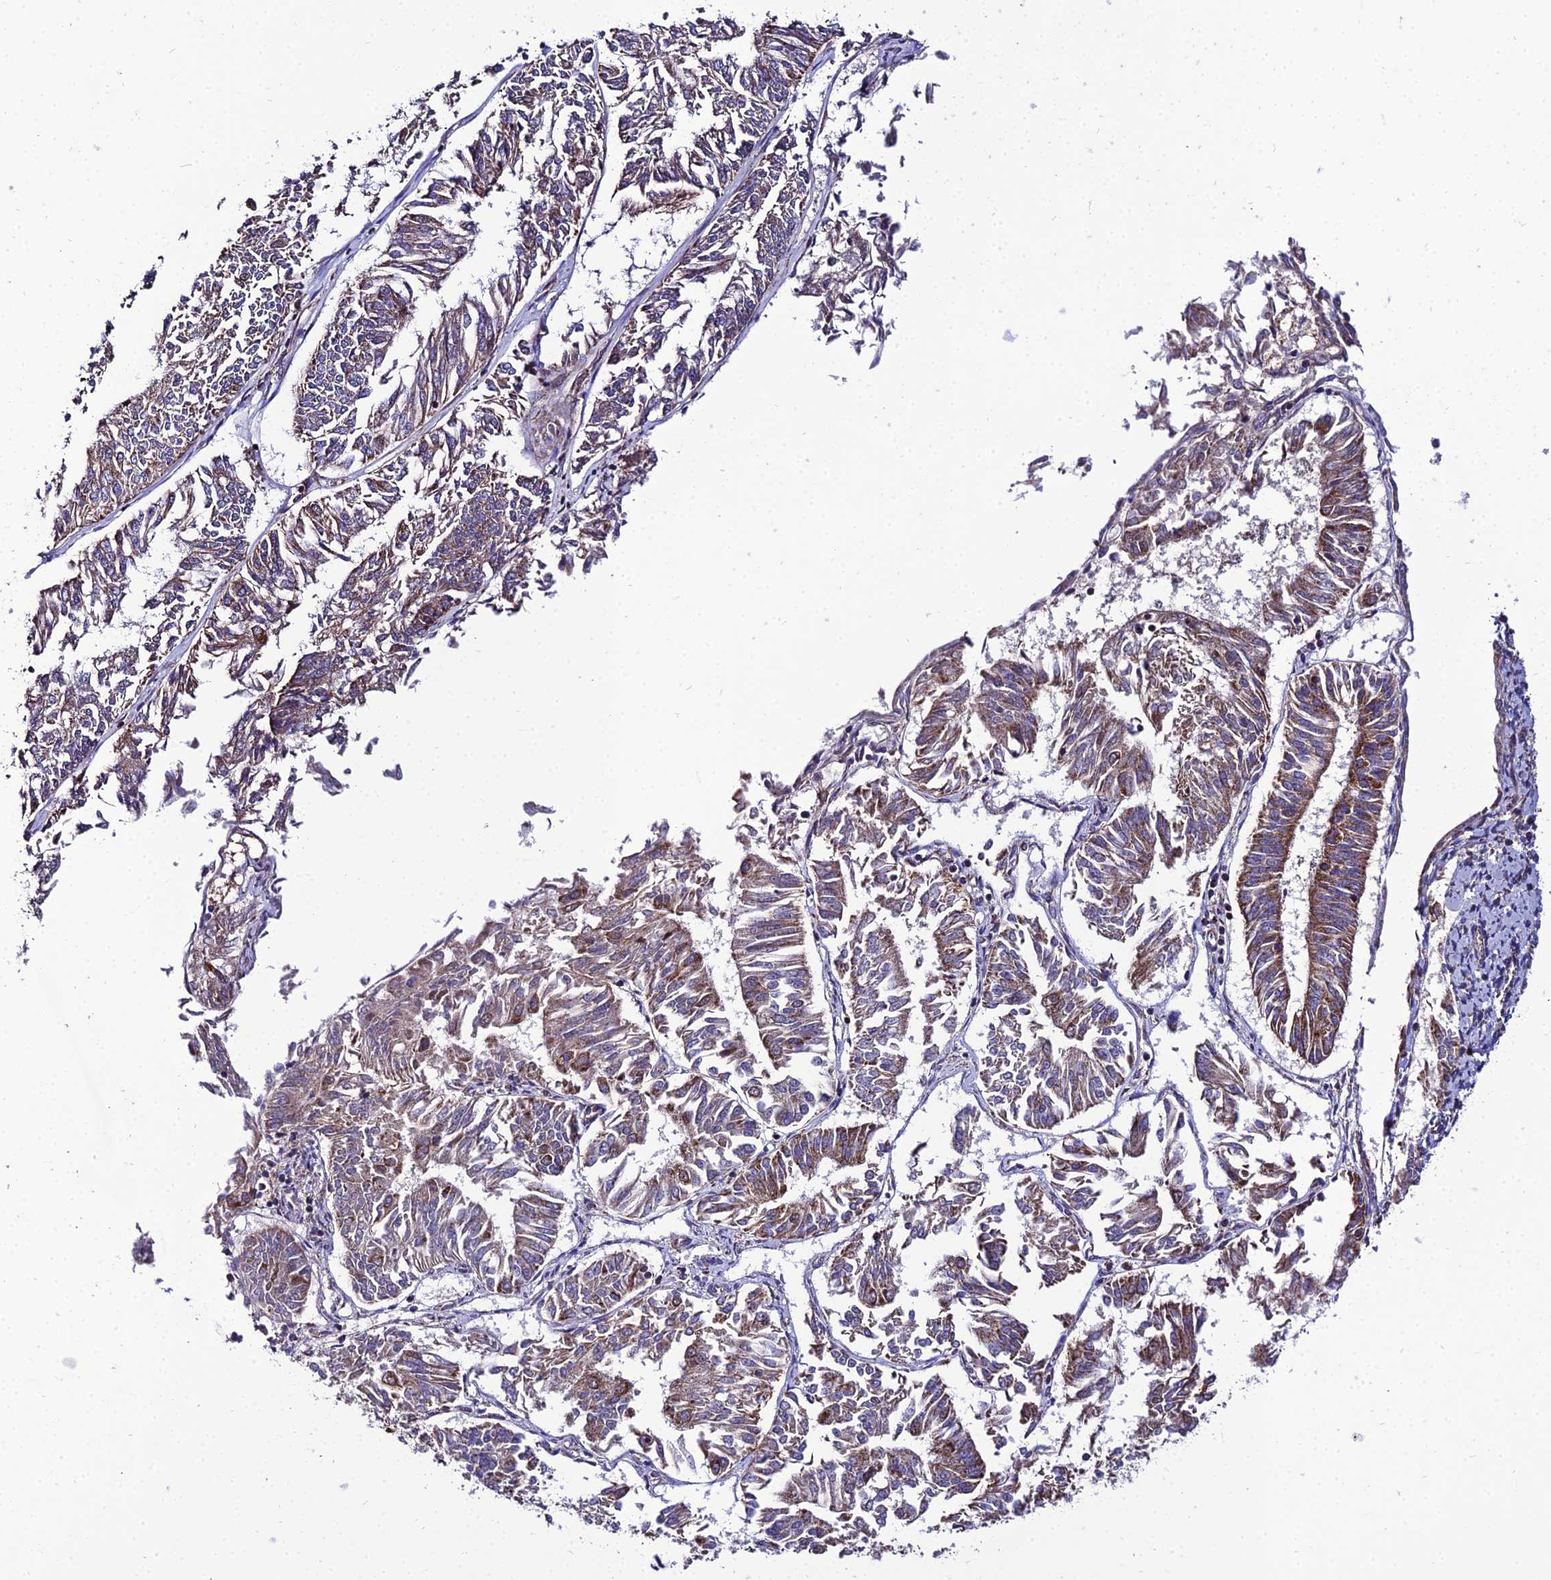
{"staining": {"intensity": "moderate", "quantity": ">75%", "location": "cytoplasmic/membranous"}, "tissue": "endometrial cancer", "cell_type": "Tumor cells", "image_type": "cancer", "snomed": [{"axis": "morphology", "description": "Adenocarcinoma, NOS"}, {"axis": "topography", "description": "Endometrium"}], "caption": "Tumor cells demonstrate medium levels of moderate cytoplasmic/membranous expression in about >75% of cells in human endometrial cancer (adenocarcinoma). (DAB = brown stain, brightfield microscopy at high magnification).", "gene": "PSMD2", "patient": {"sex": "female", "age": 58}}